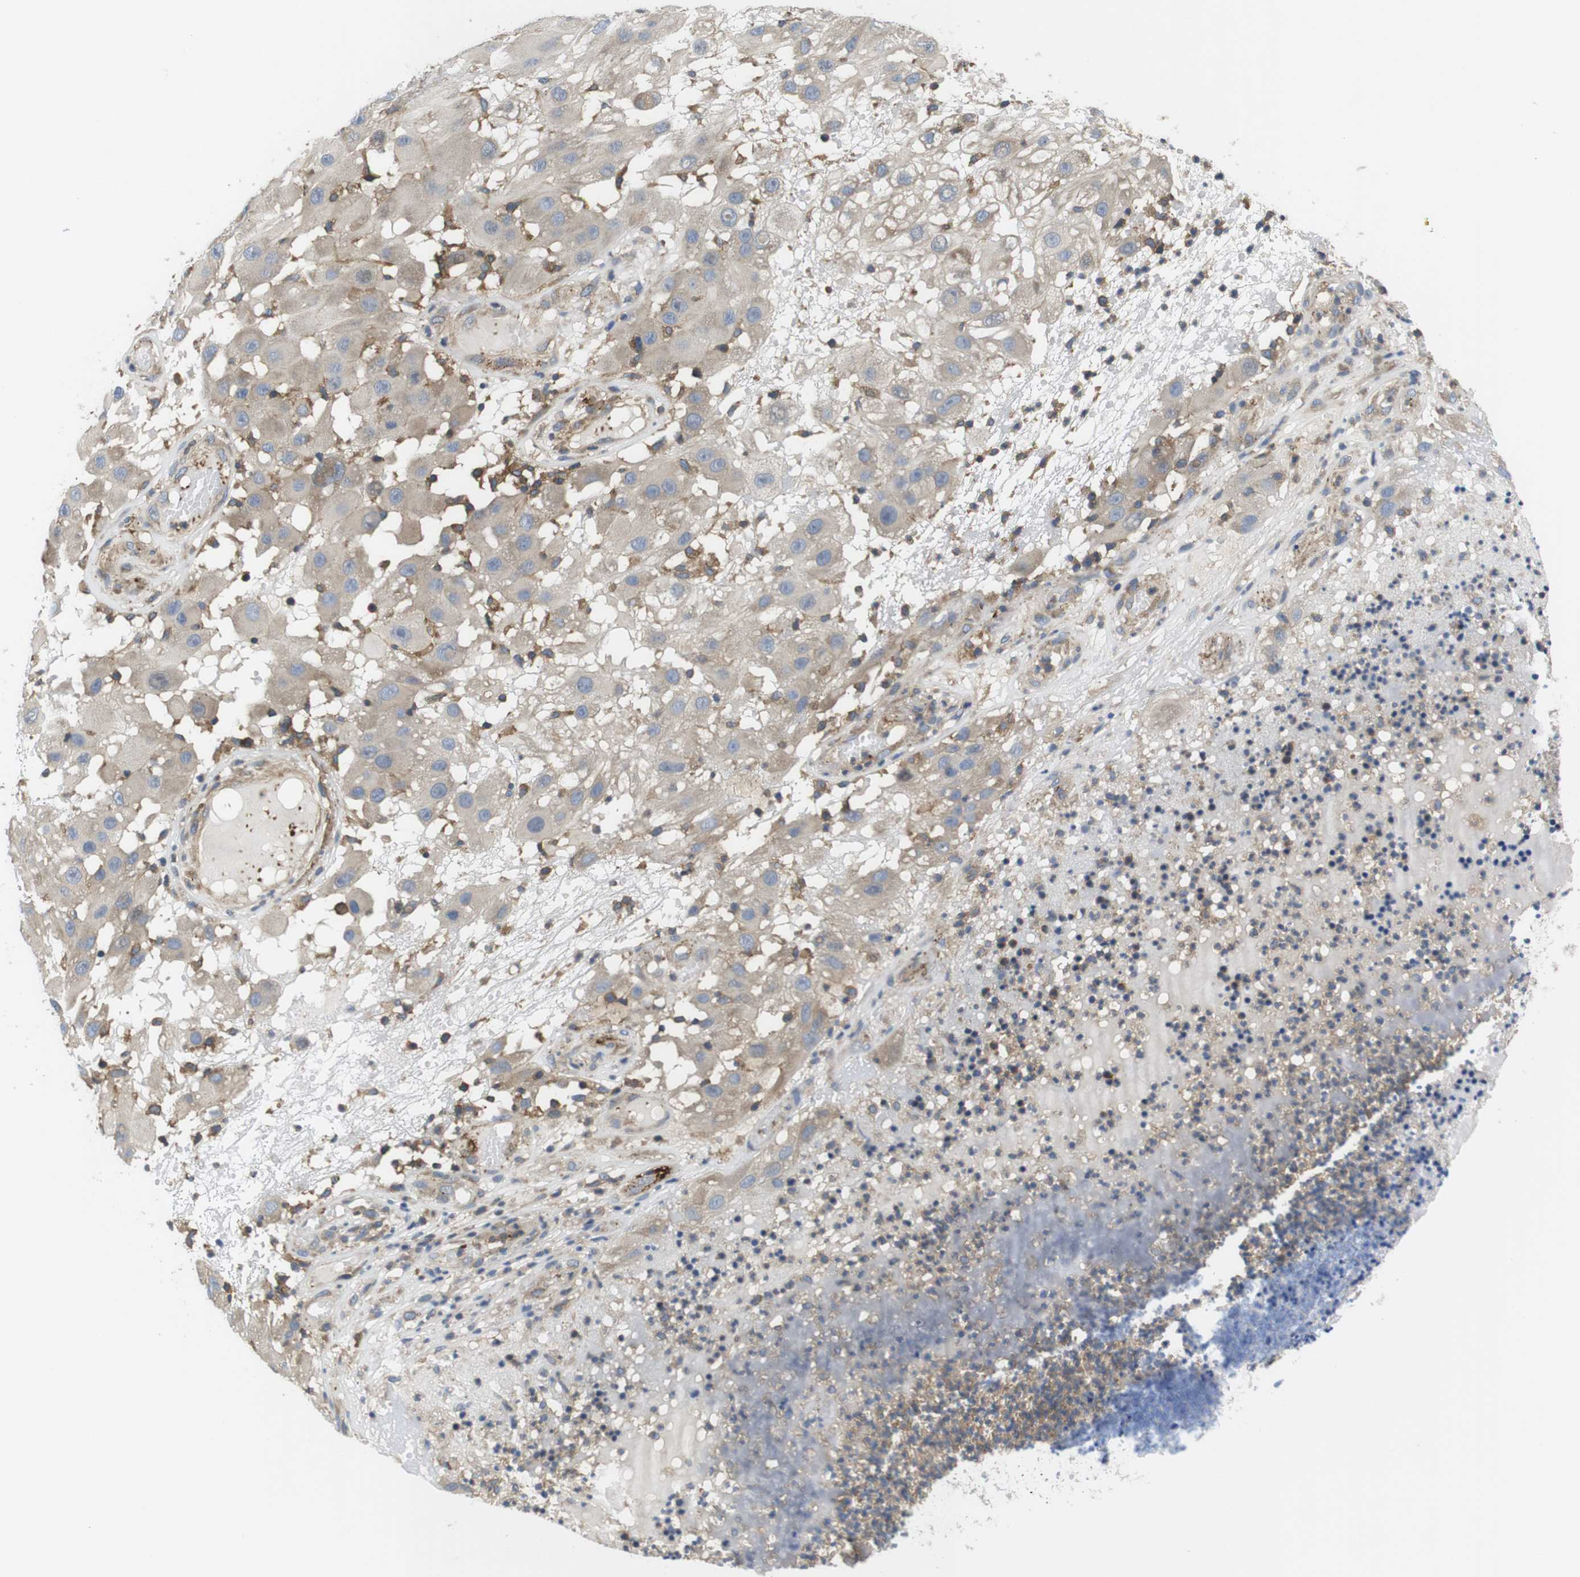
{"staining": {"intensity": "negative", "quantity": "none", "location": "none"}, "tissue": "melanoma", "cell_type": "Tumor cells", "image_type": "cancer", "snomed": [{"axis": "morphology", "description": "Malignant melanoma, NOS"}, {"axis": "topography", "description": "Skin"}], "caption": "Human malignant melanoma stained for a protein using IHC exhibits no positivity in tumor cells.", "gene": "HERPUD2", "patient": {"sex": "female", "age": 81}}